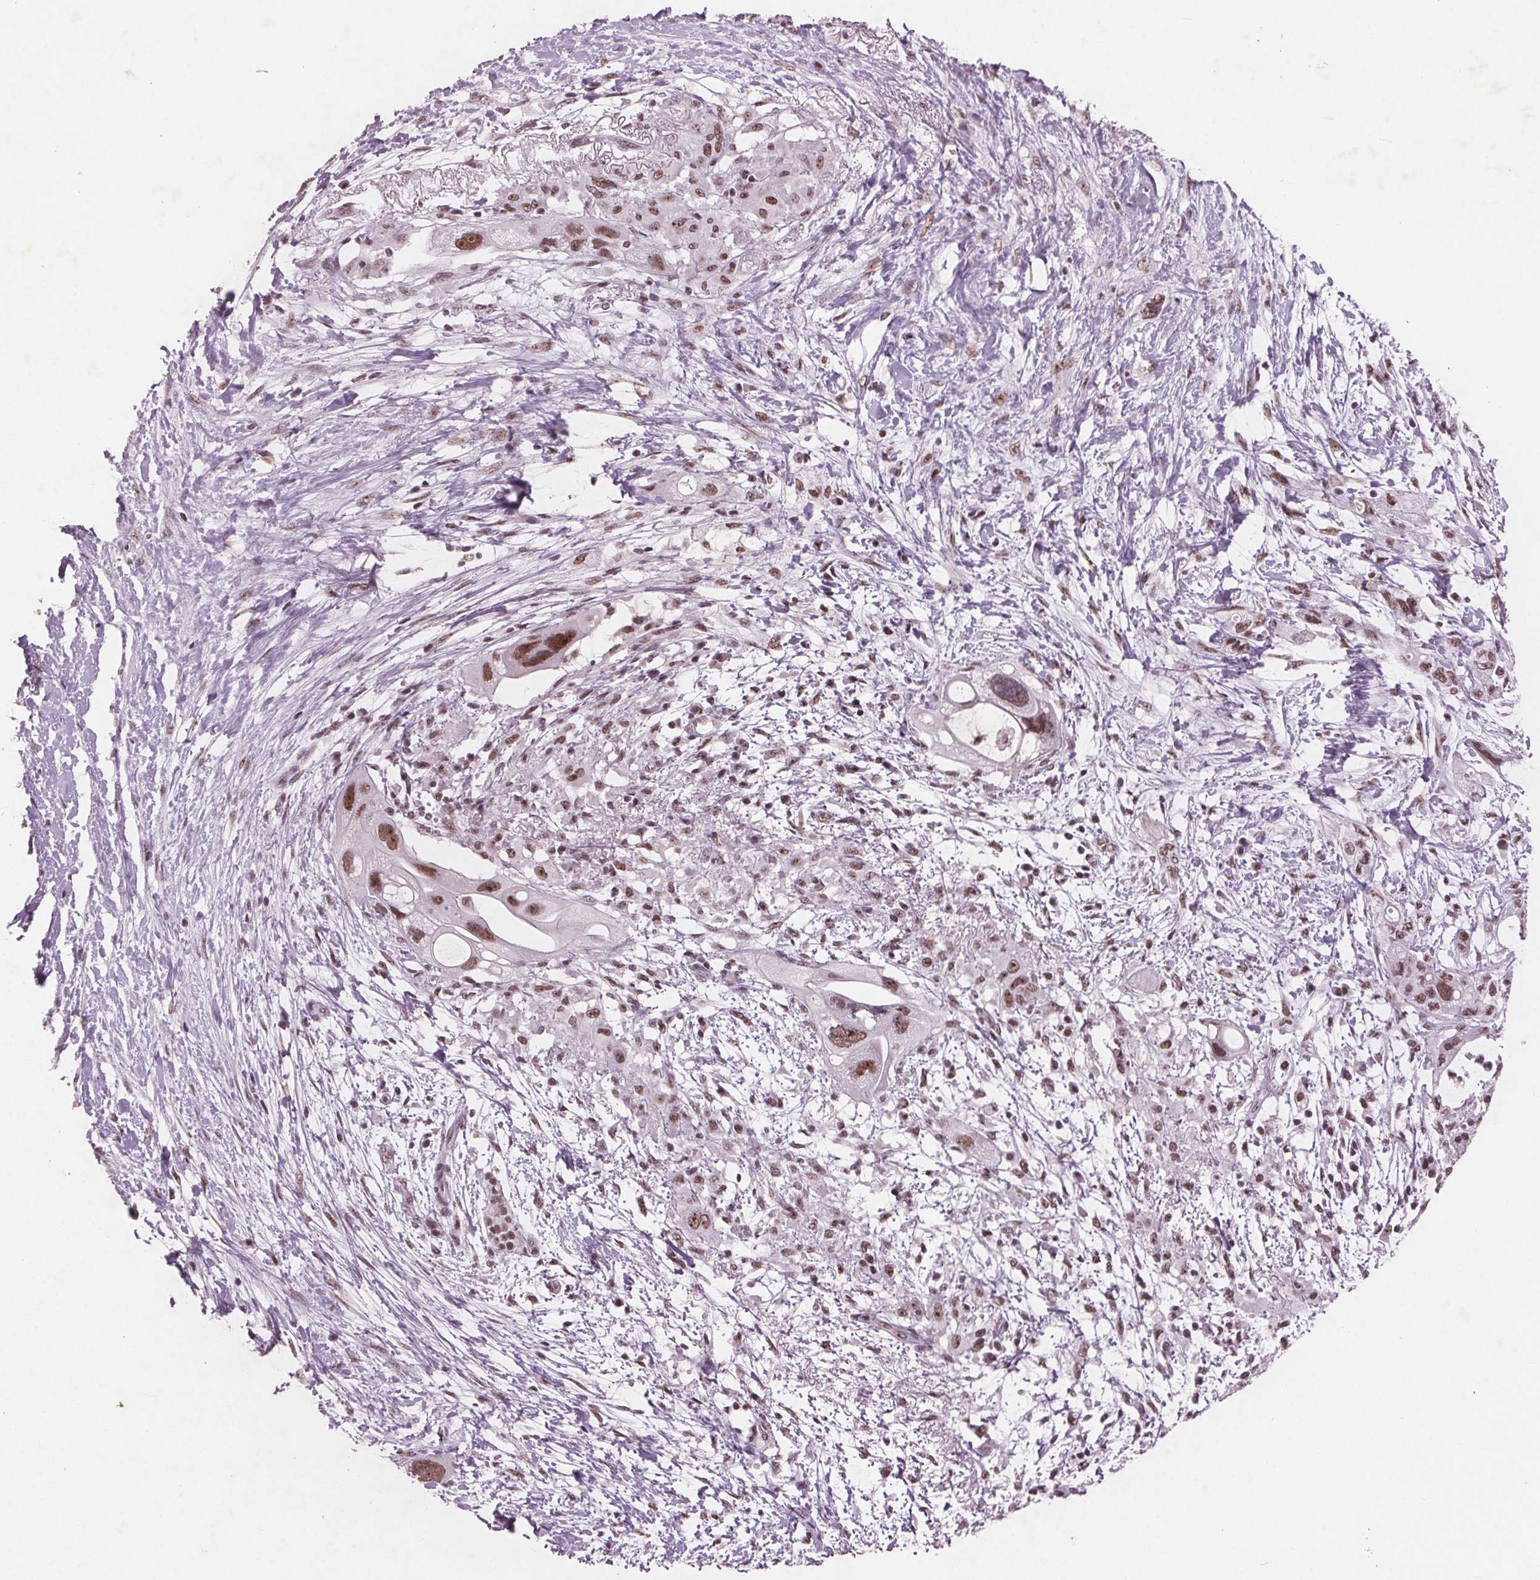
{"staining": {"intensity": "moderate", "quantity": ">75%", "location": "nuclear"}, "tissue": "pancreatic cancer", "cell_type": "Tumor cells", "image_type": "cancer", "snomed": [{"axis": "morphology", "description": "Adenocarcinoma, NOS"}, {"axis": "topography", "description": "Pancreas"}], "caption": "The image reveals immunohistochemical staining of adenocarcinoma (pancreatic). There is moderate nuclear positivity is seen in about >75% of tumor cells. Nuclei are stained in blue.", "gene": "RPS6KA2", "patient": {"sex": "female", "age": 72}}